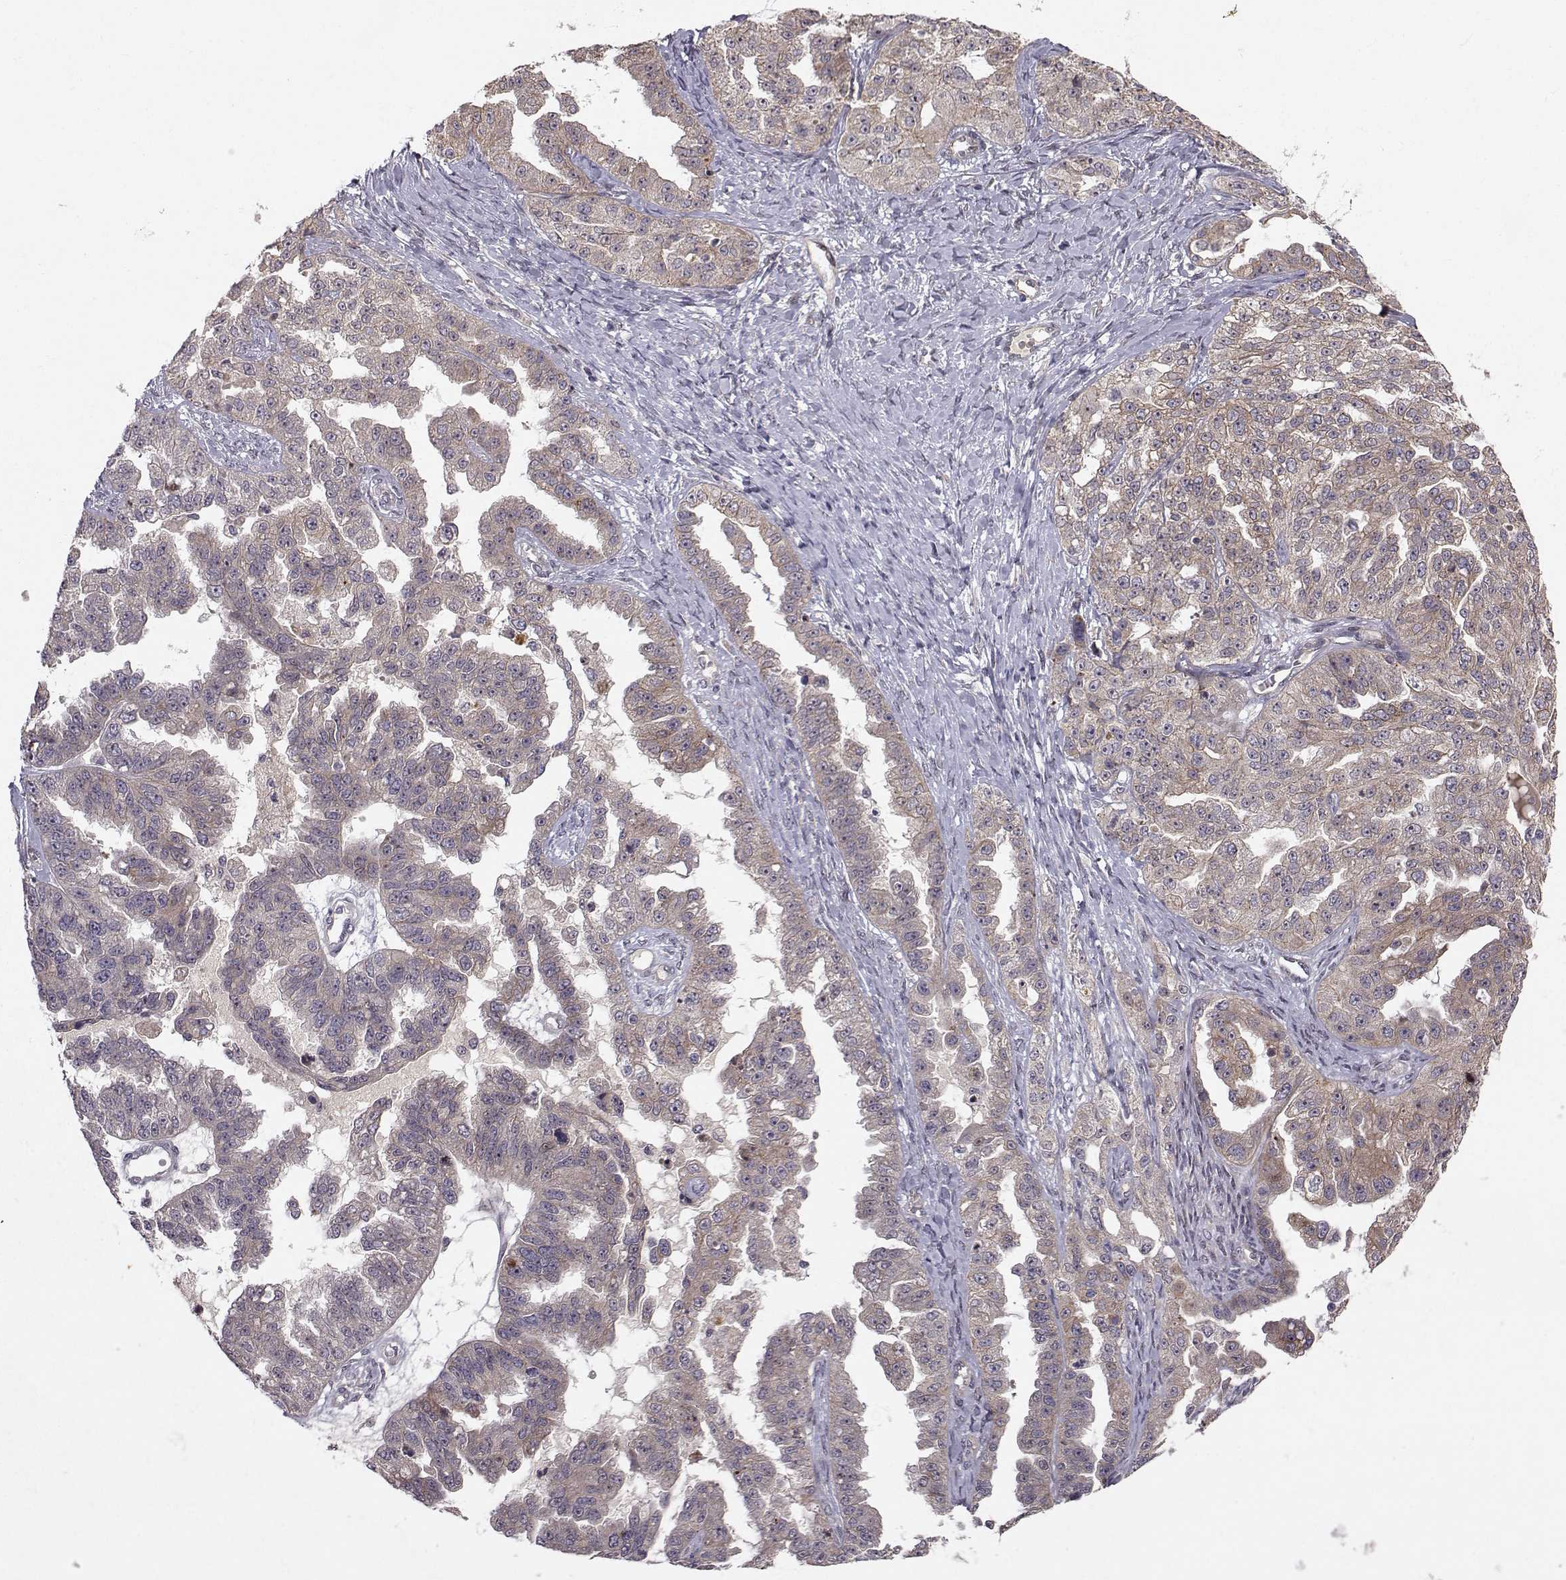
{"staining": {"intensity": "weak", "quantity": "25%-75%", "location": "cytoplasmic/membranous"}, "tissue": "ovarian cancer", "cell_type": "Tumor cells", "image_type": "cancer", "snomed": [{"axis": "morphology", "description": "Cystadenocarcinoma, serous, NOS"}, {"axis": "topography", "description": "Ovary"}], "caption": "Immunohistochemistry image of neoplastic tissue: human serous cystadenocarcinoma (ovarian) stained using immunohistochemistry shows low levels of weak protein expression localized specifically in the cytoplasmic/membranous of tumor cells, appearing as a cytoplasmic/membranous brown color.", "gene": "APC", "patient": {"sex": "female", "age": 58}}